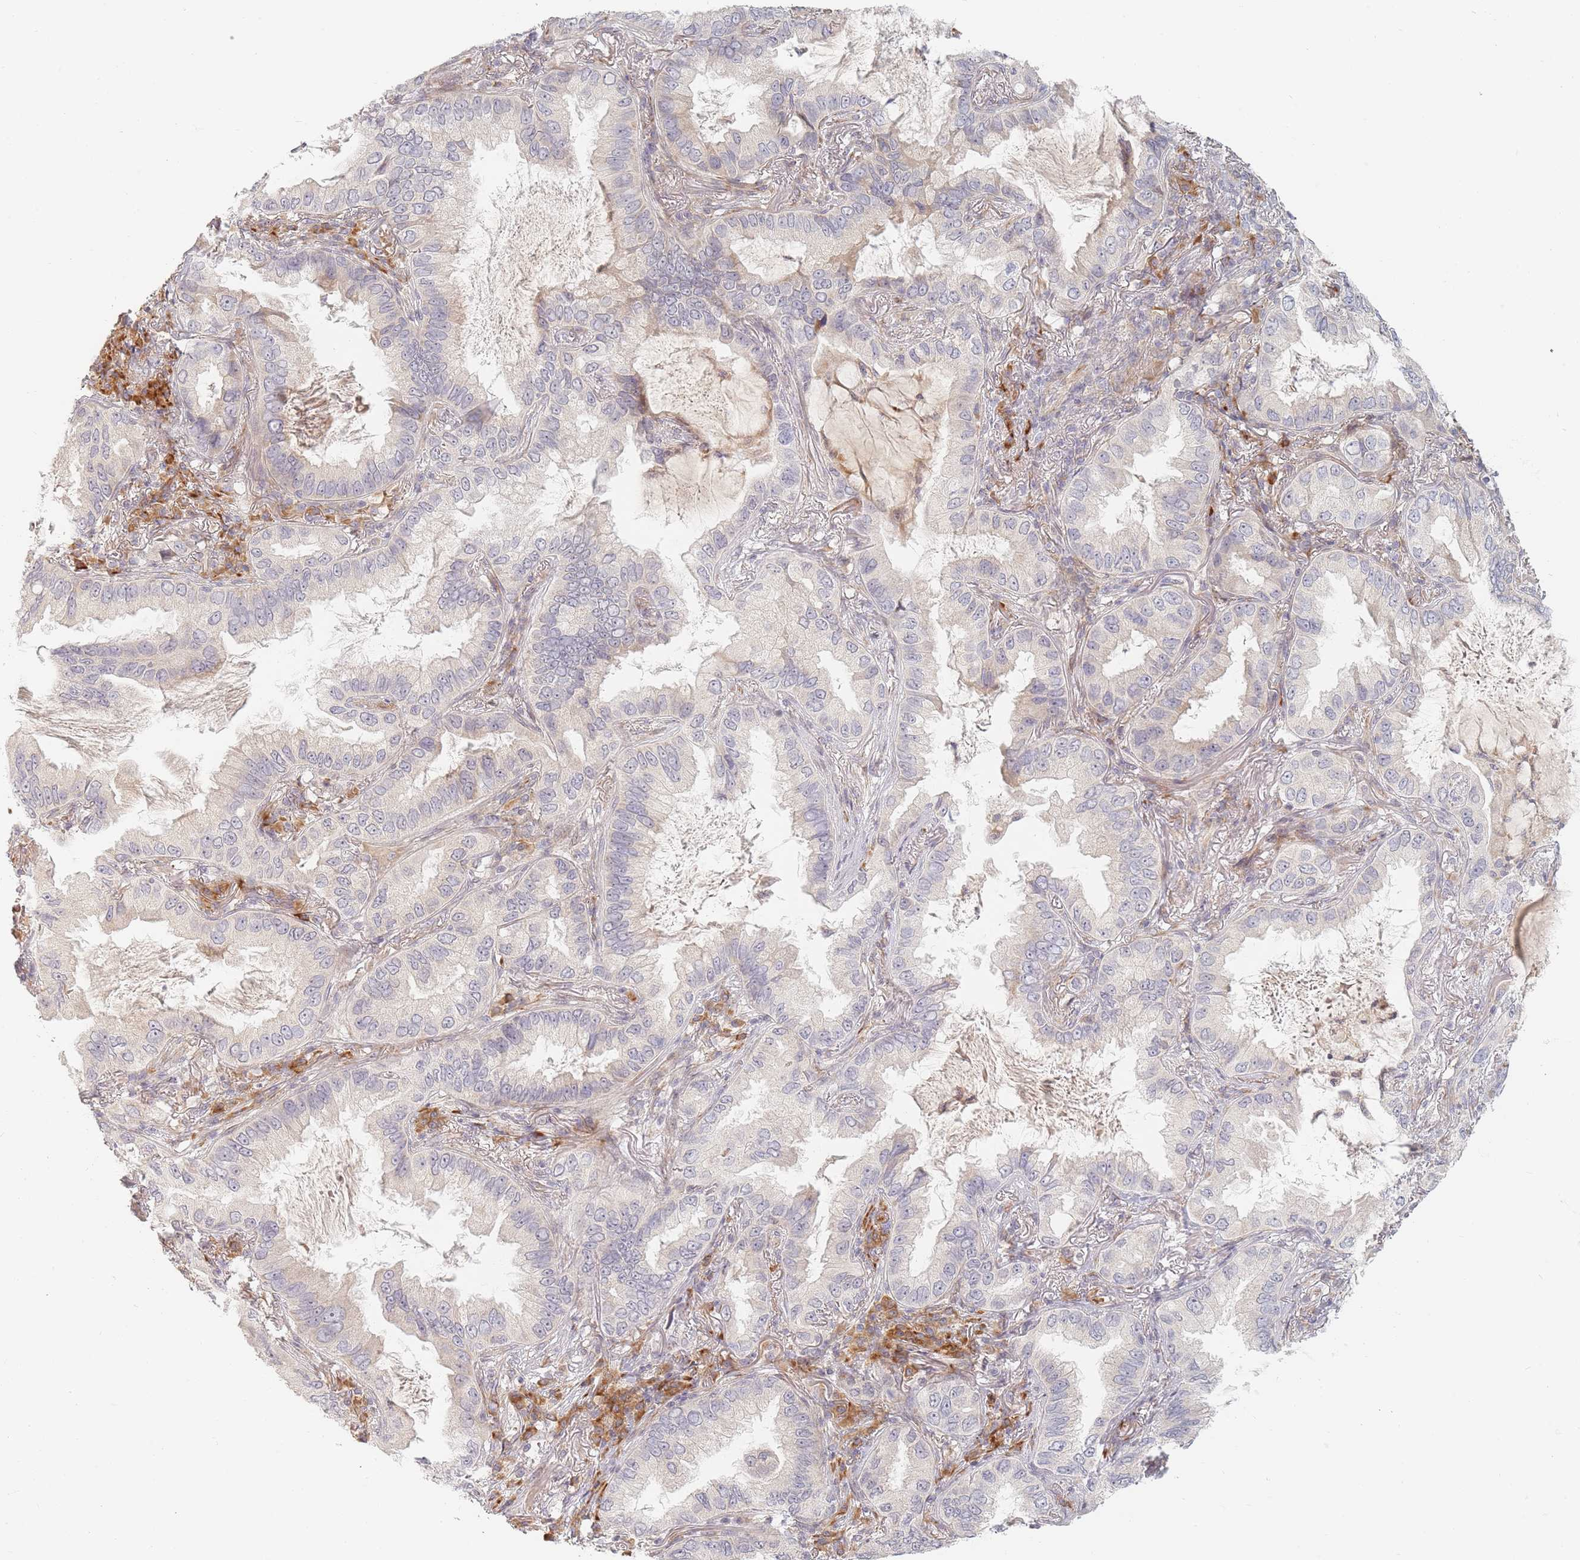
{"staining": {"intensity": "negative", "quantity": "none", "location": "none"}, "tissue": "lung cancer", "cell_type": "Tumor cells", "image_type": "cancer", "snomed": [{"axis": "morphology", "description": "Adenocarcinoma, NOS"}, {"axis": "topography", "description": "Lung"}], "caption": "Lung cancer stained for a protein using immunohistochemistry demonstrates no positivity tumor cells.", "gene": "ZKSCAN7", "patient": {"sex": "female", "age": 69}}